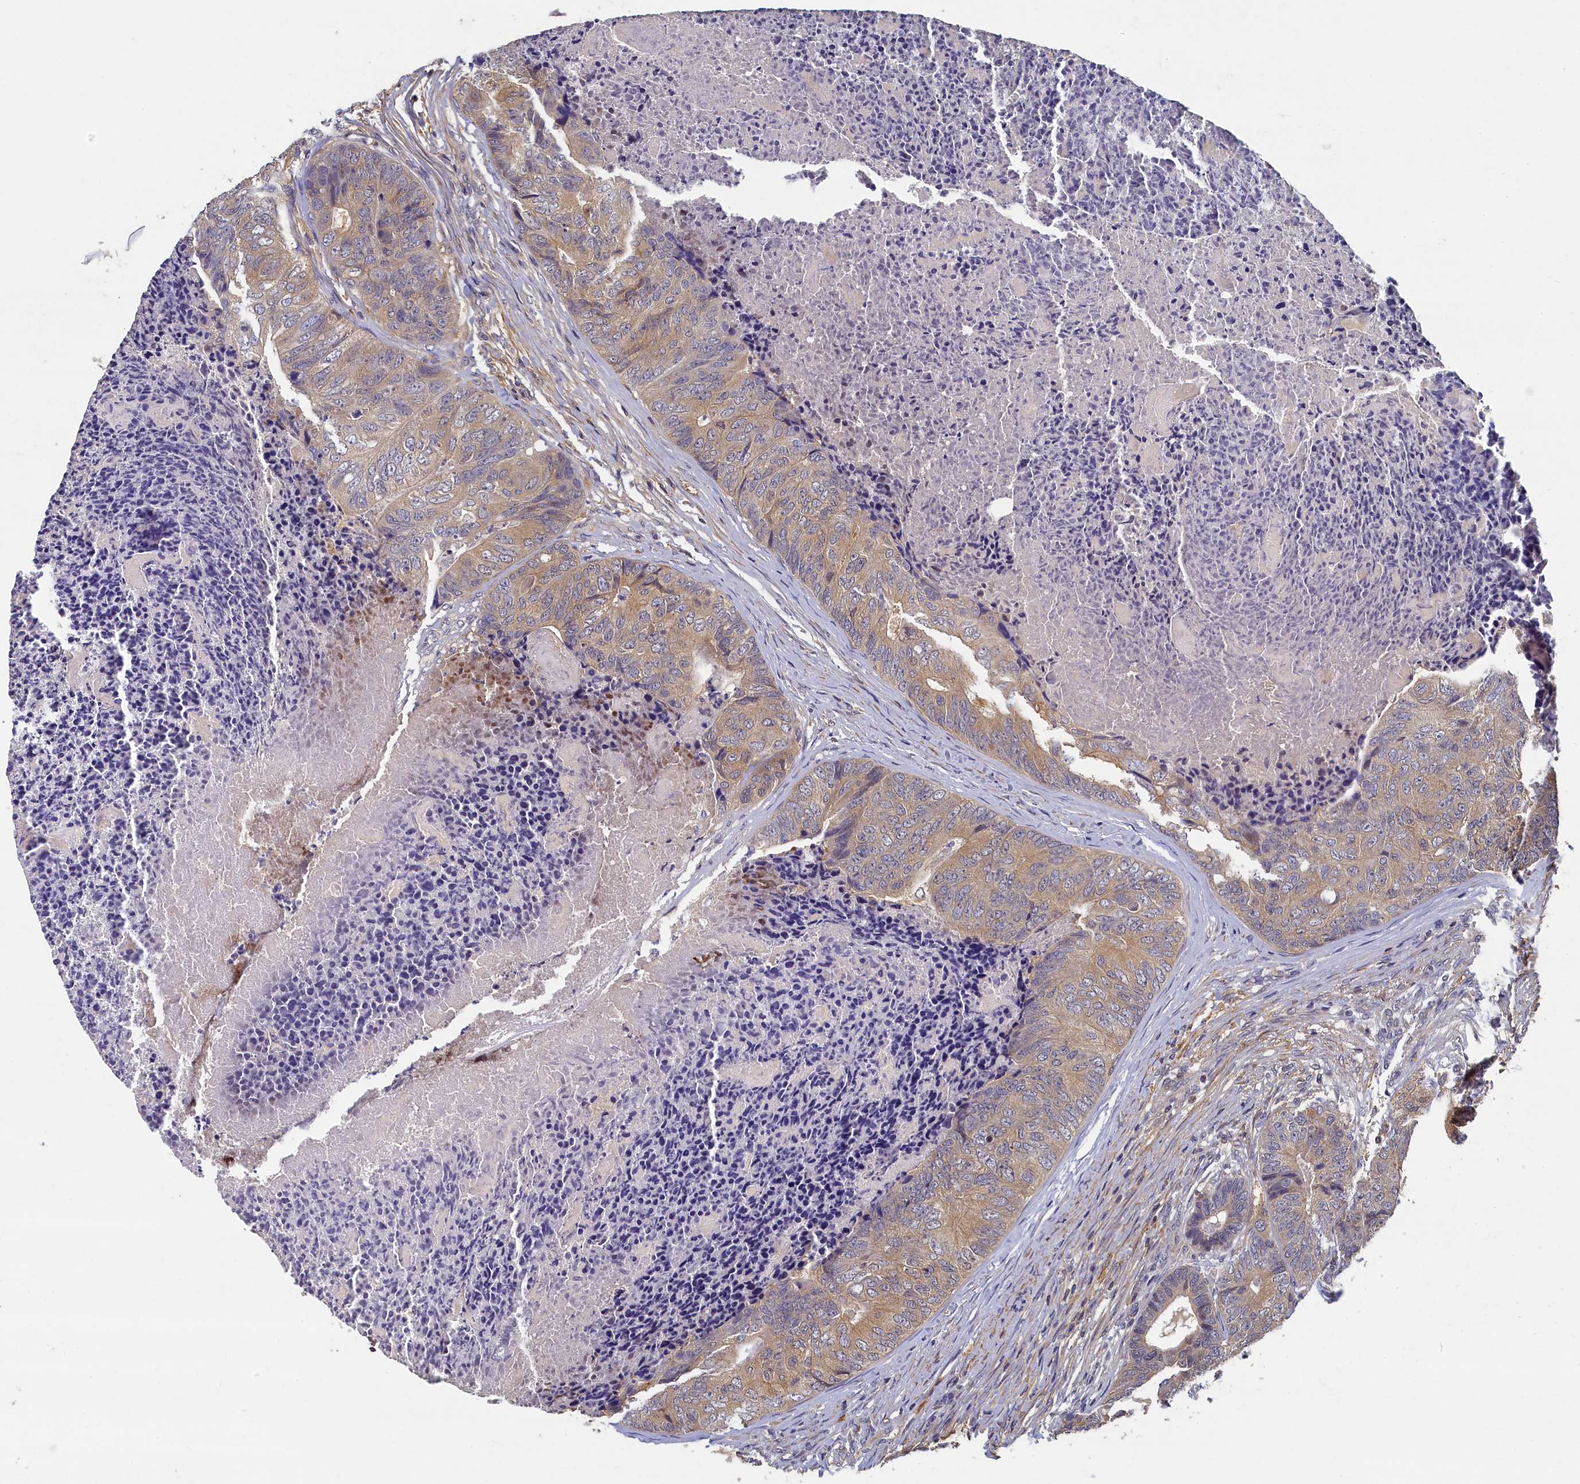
{"staining": {"intensity": "weak", "quantity": ">75%", "location": "cytoplasmic/membranous"}, "tissue": "colorectal cancer", "cell_type": "Tumor cells", "image_type": "cancer", "snomed": [{"axis": "morphology", "description": "Adenocarcinoma, NOS"}, {"axis": "topography", "description": "Colon"}], "caption": "This is an image of immunohistochemistry staining of adenocarcinoma (colorectal), which shows weak expression in the cytoplasmic/membranous of tumor cells.", "gene": "TBCB", "patient": {"sex": "female", "age": 67}}